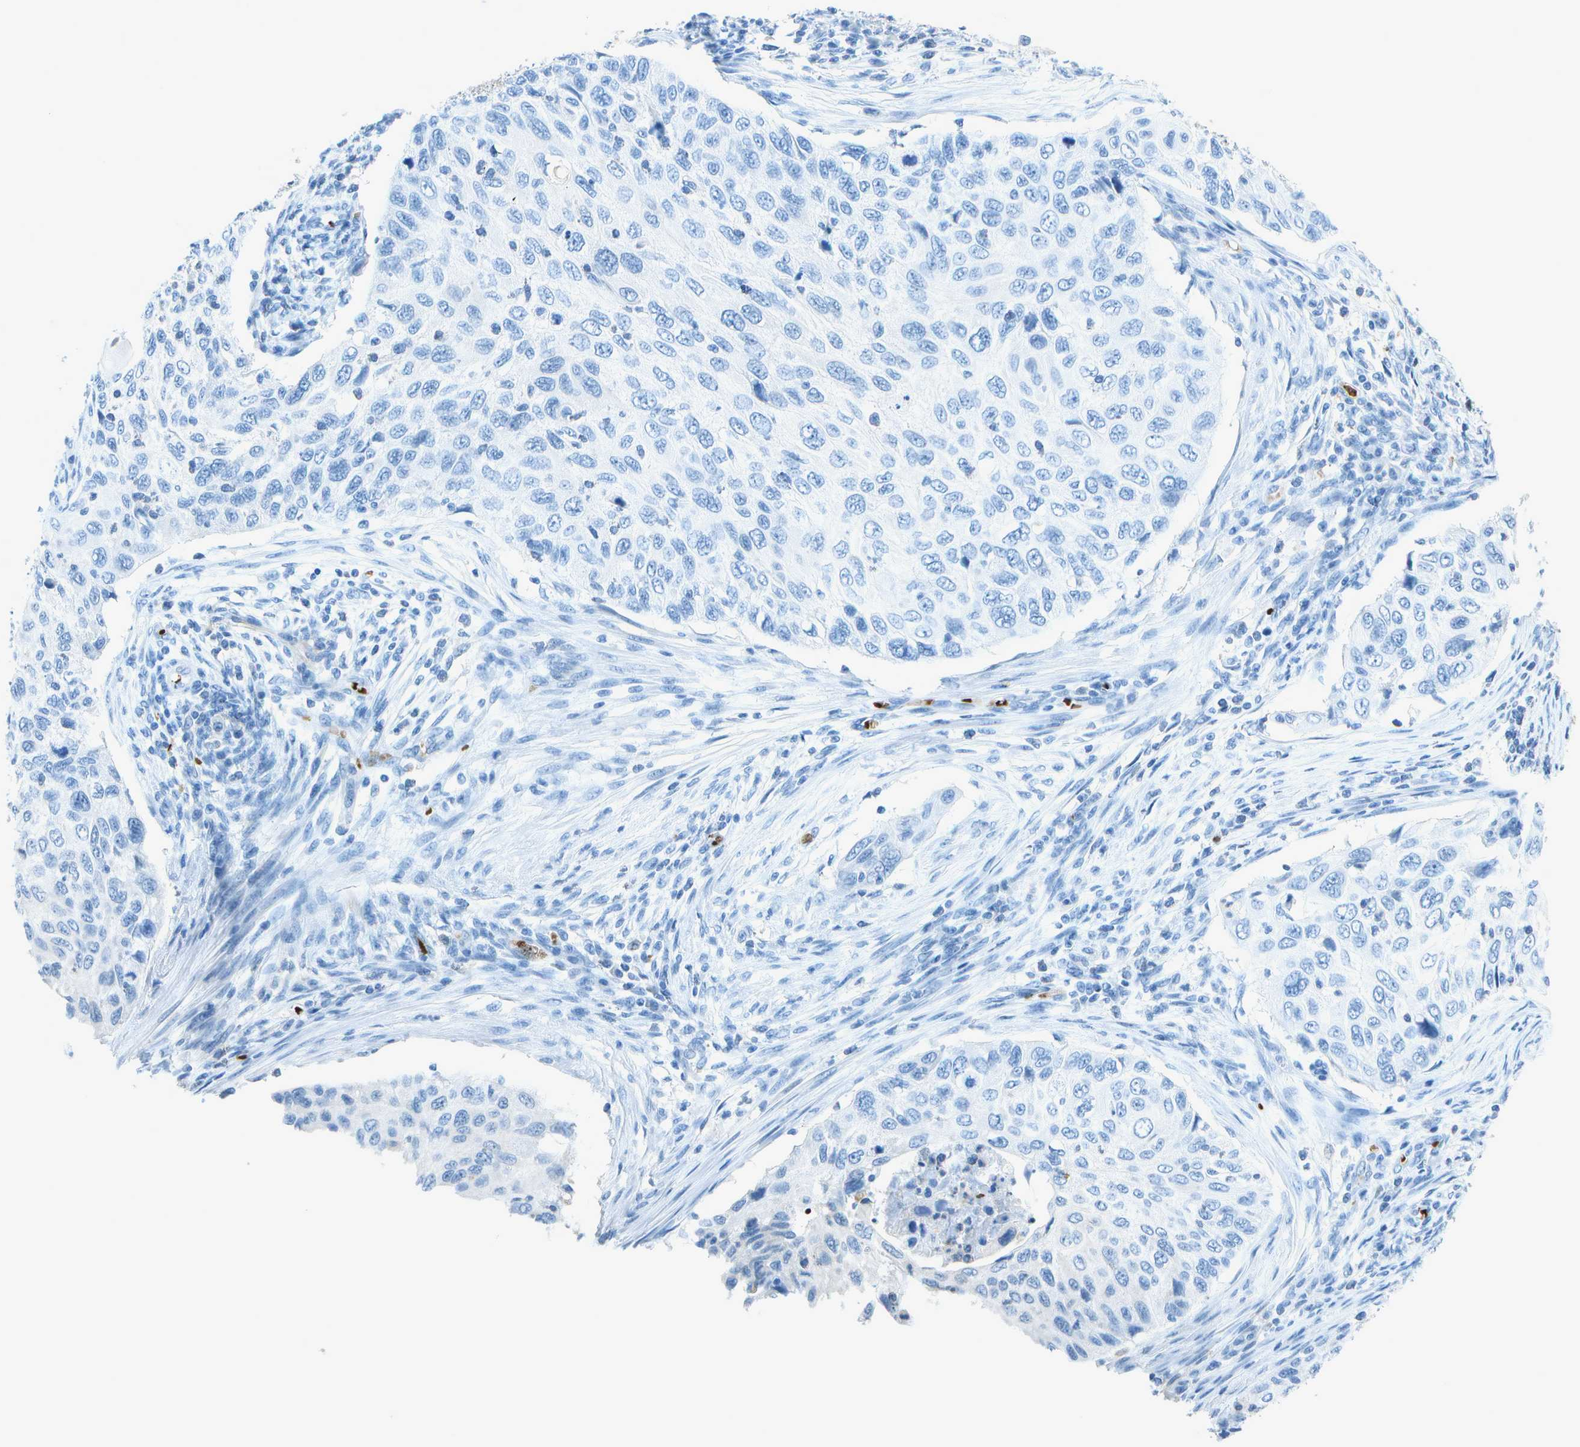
{"staining": {"intensity": "negative", "quantity": "none", "location": "none"}, "tissue": "cervical cancer", "cell_type": "Tumor cells", "image_type": "cancer", "snomed": [{"axis": "morphology", "description": "Squamous cell carcinoma, NOS"}, {"axis": "topography", "description": "Cervix"}], "caption": "Protein analysis of squamous cell carcinoma (cervical) exhibits no significant expression in tumor cells. (DAB immunohistochemistry (IHC), high magnification).", "gene": "ASL", "patient": {"sex": "female", "age": 70}}